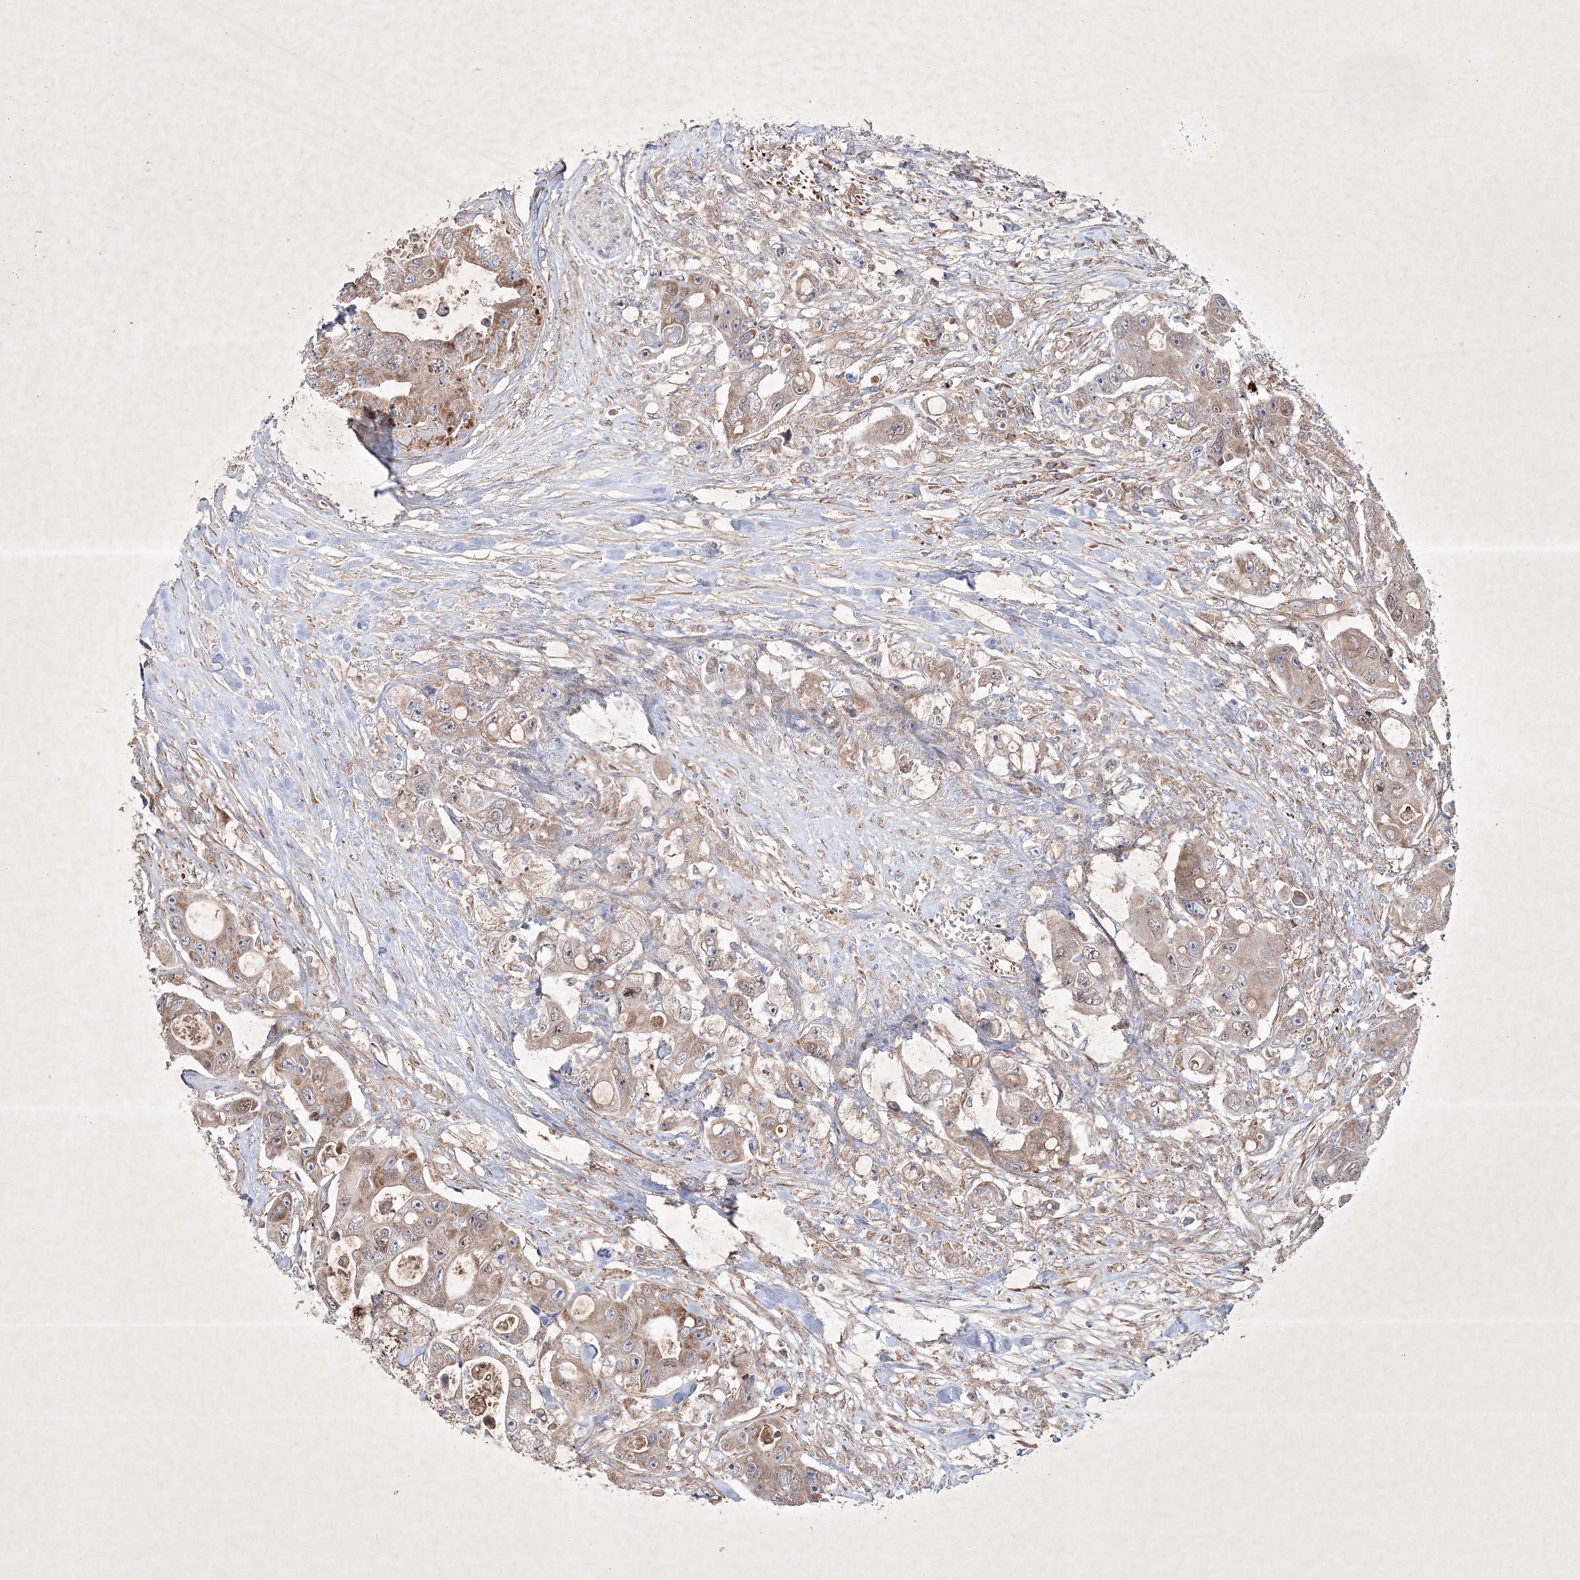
{"staining": {"intensity": "moderate", "quantity": ">75%", "location": "cytoplasmic/membranous"}, "tissue": "colorectal cancer", "cell_type": "Tumor cells", "image_type": "cancer", "snomed": [{"axis": "morphology", "description": "Adenocarcinoma, NOS"}, {"axis": "topography", "description": "Colon"}], "caption": "Moderate cytoplasmic/membranous positivity is appreciated in approximately >75% of tumor cells in colorectal adenocarcinoma. The protein is shown in brown color, while the nuclei are stained blue.", "gene": "OPA1", "patient": {"sex": "female", "age": 46}}